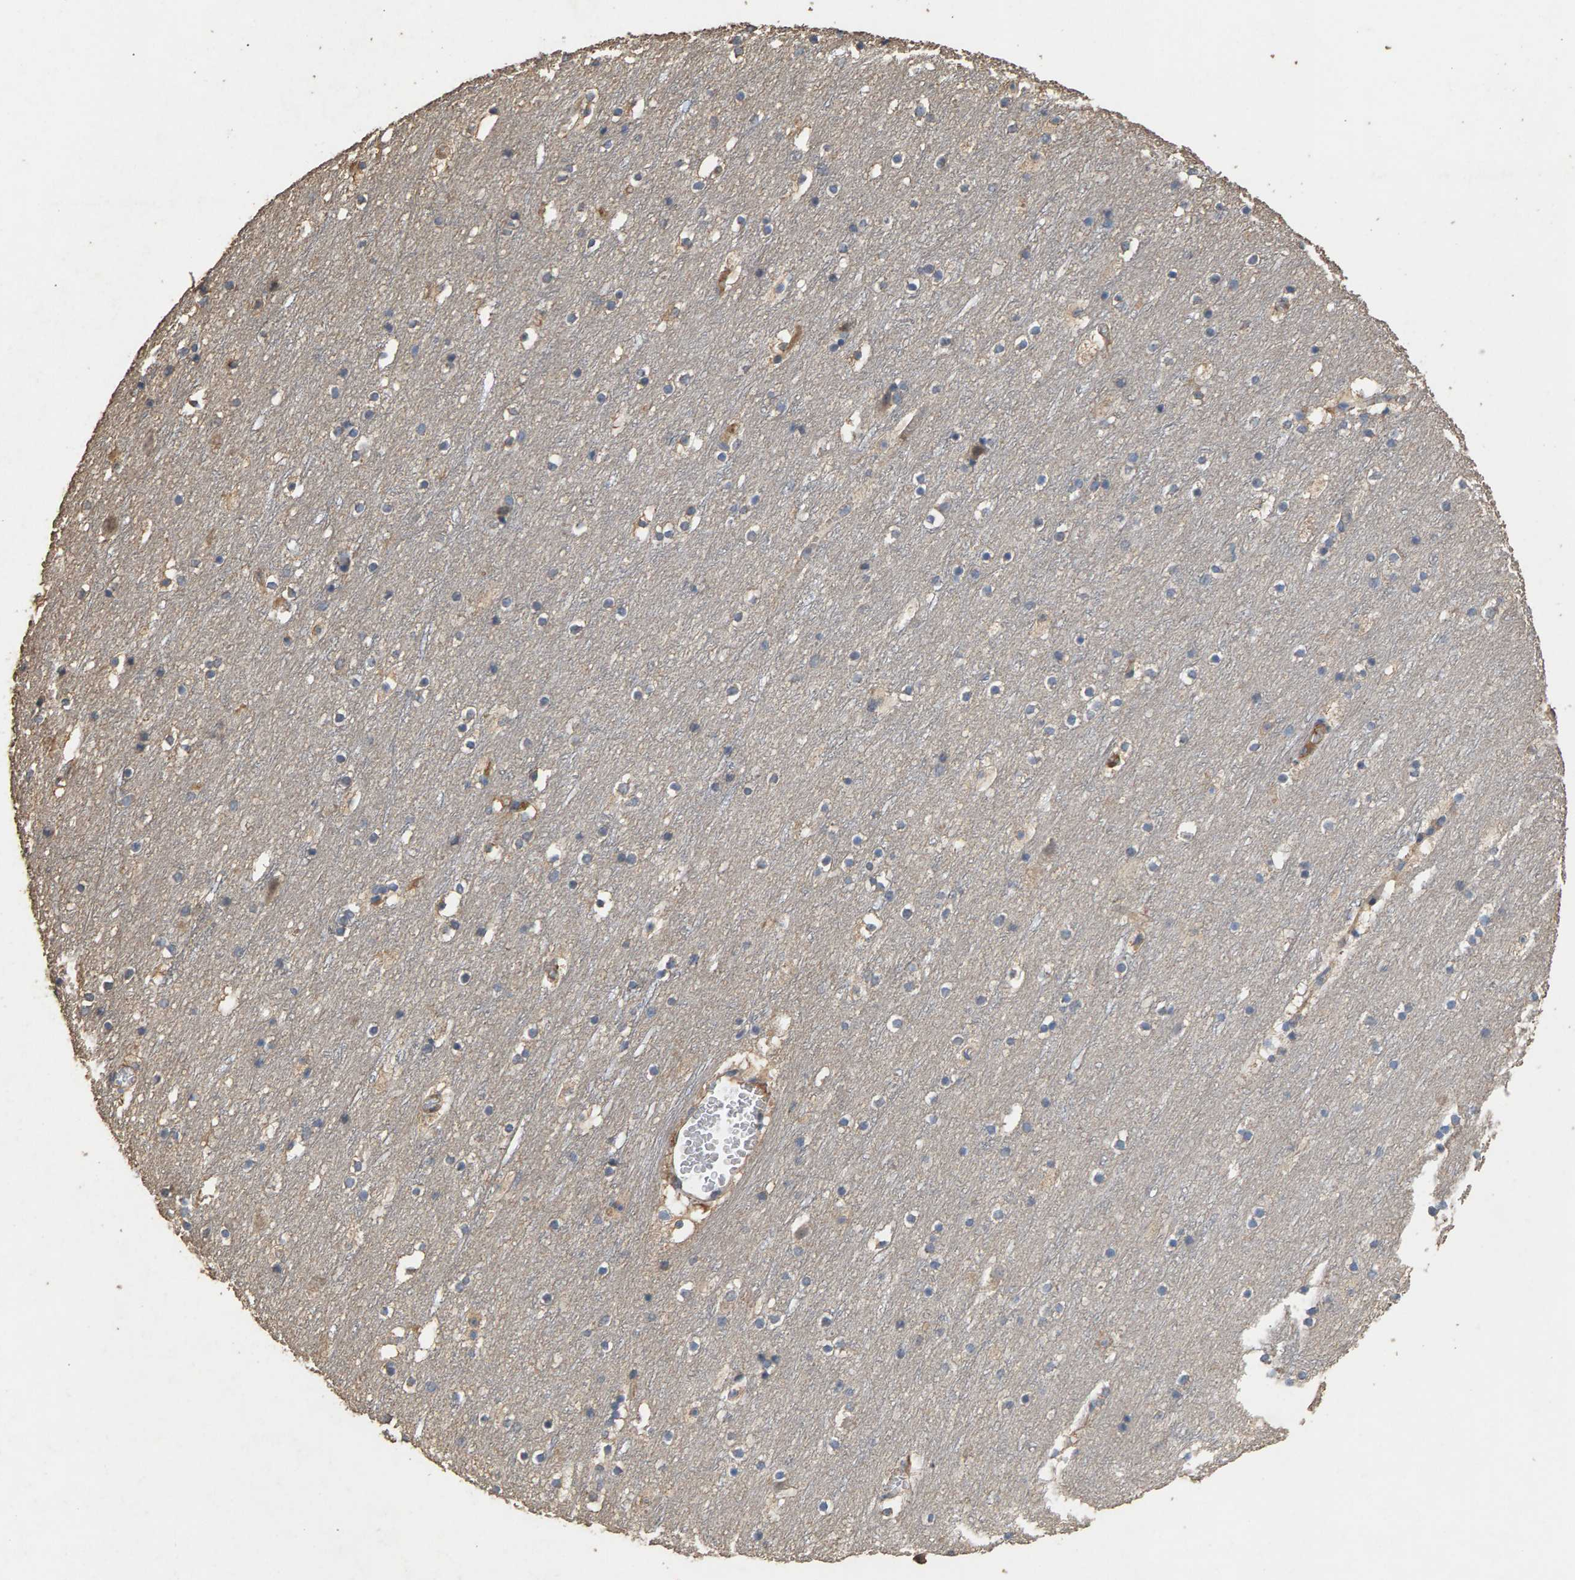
{"staining": {"intensity": "weak", "quantity": ">75%", "location": "cytoplasmic/membranous"}, "tissue": "cerebral cortex", "cell_type": "Endothelial cells", "image_type": "normal", "snomed": [{"axis": "morphology", "description": "Normal tissue, NOS"}, {"axis": "topography", "description": "Cerebral cortex"}], "caption": "This is an image of immunohistochemistry staining of normal cerebral cortex, which shows weak expression in the cytoplasmic/membranous of endothelial cells.", "gene": "HTRA3", "patient": {"sex": "male", "age": 45}}